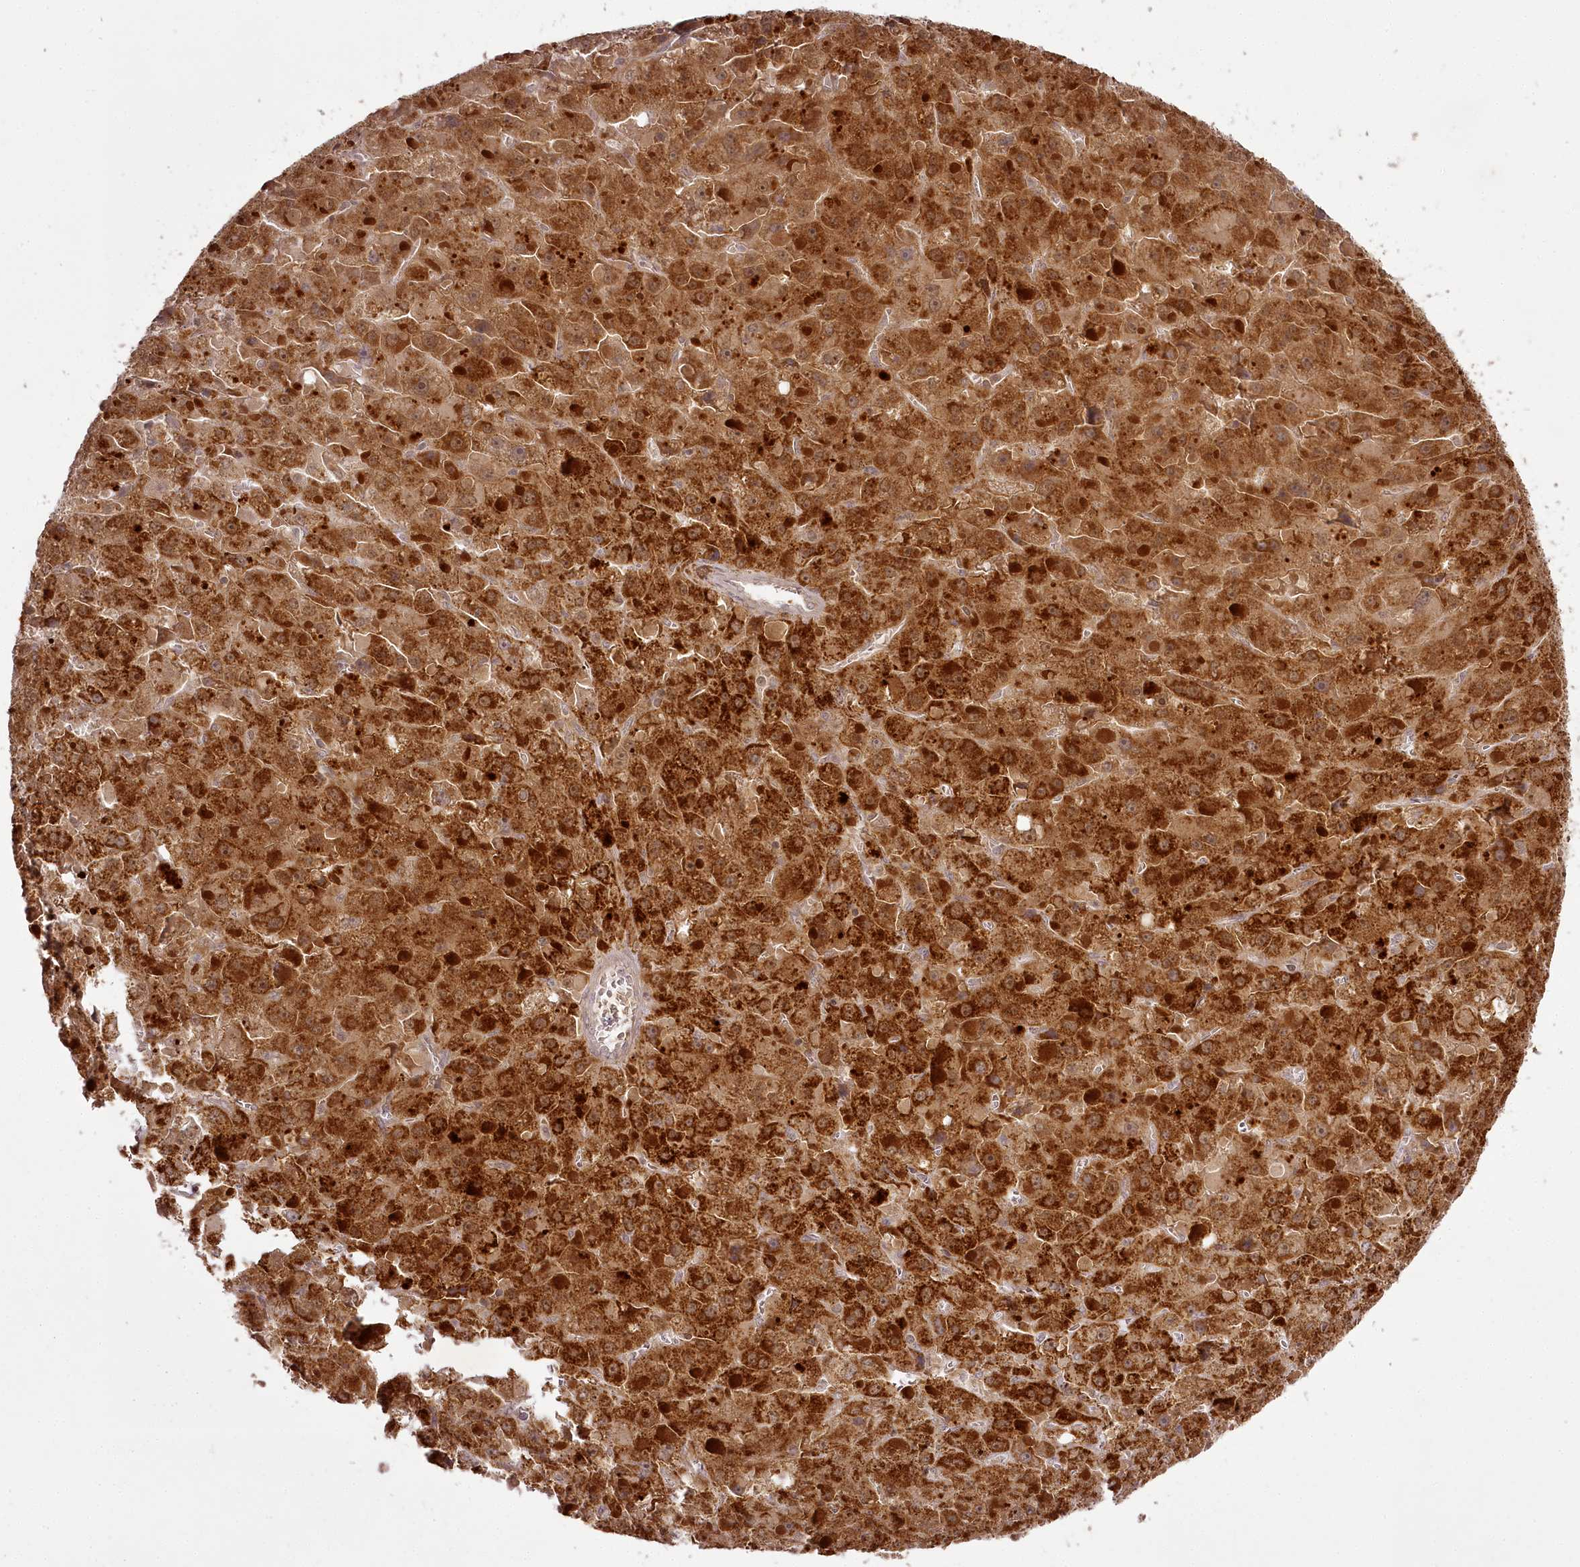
{"staining": {"intensity": "strong", "quantity": ">75%", "location": "cytoplasmic/membranous"}, "tissue": "liver cancer", "cell_type": "Tumor cells", "image_type": "cancer", "snomed": [{"axis": "morphology", "description": "Carcinoma, Hepatocellular, NOS"}, {"axis": "topography", "description": "Liver"}], "caption": "A photomicrograph of liver hepatocellular carcinoma stained for a protein demonstrates strong cytoplasmic/membranous brown staining in tumor cells. (Brightfield microscopy of DAB IHC at high magnification).", "gene": "CHCHD2", "patient": {"sex": "female", "age": 73}}